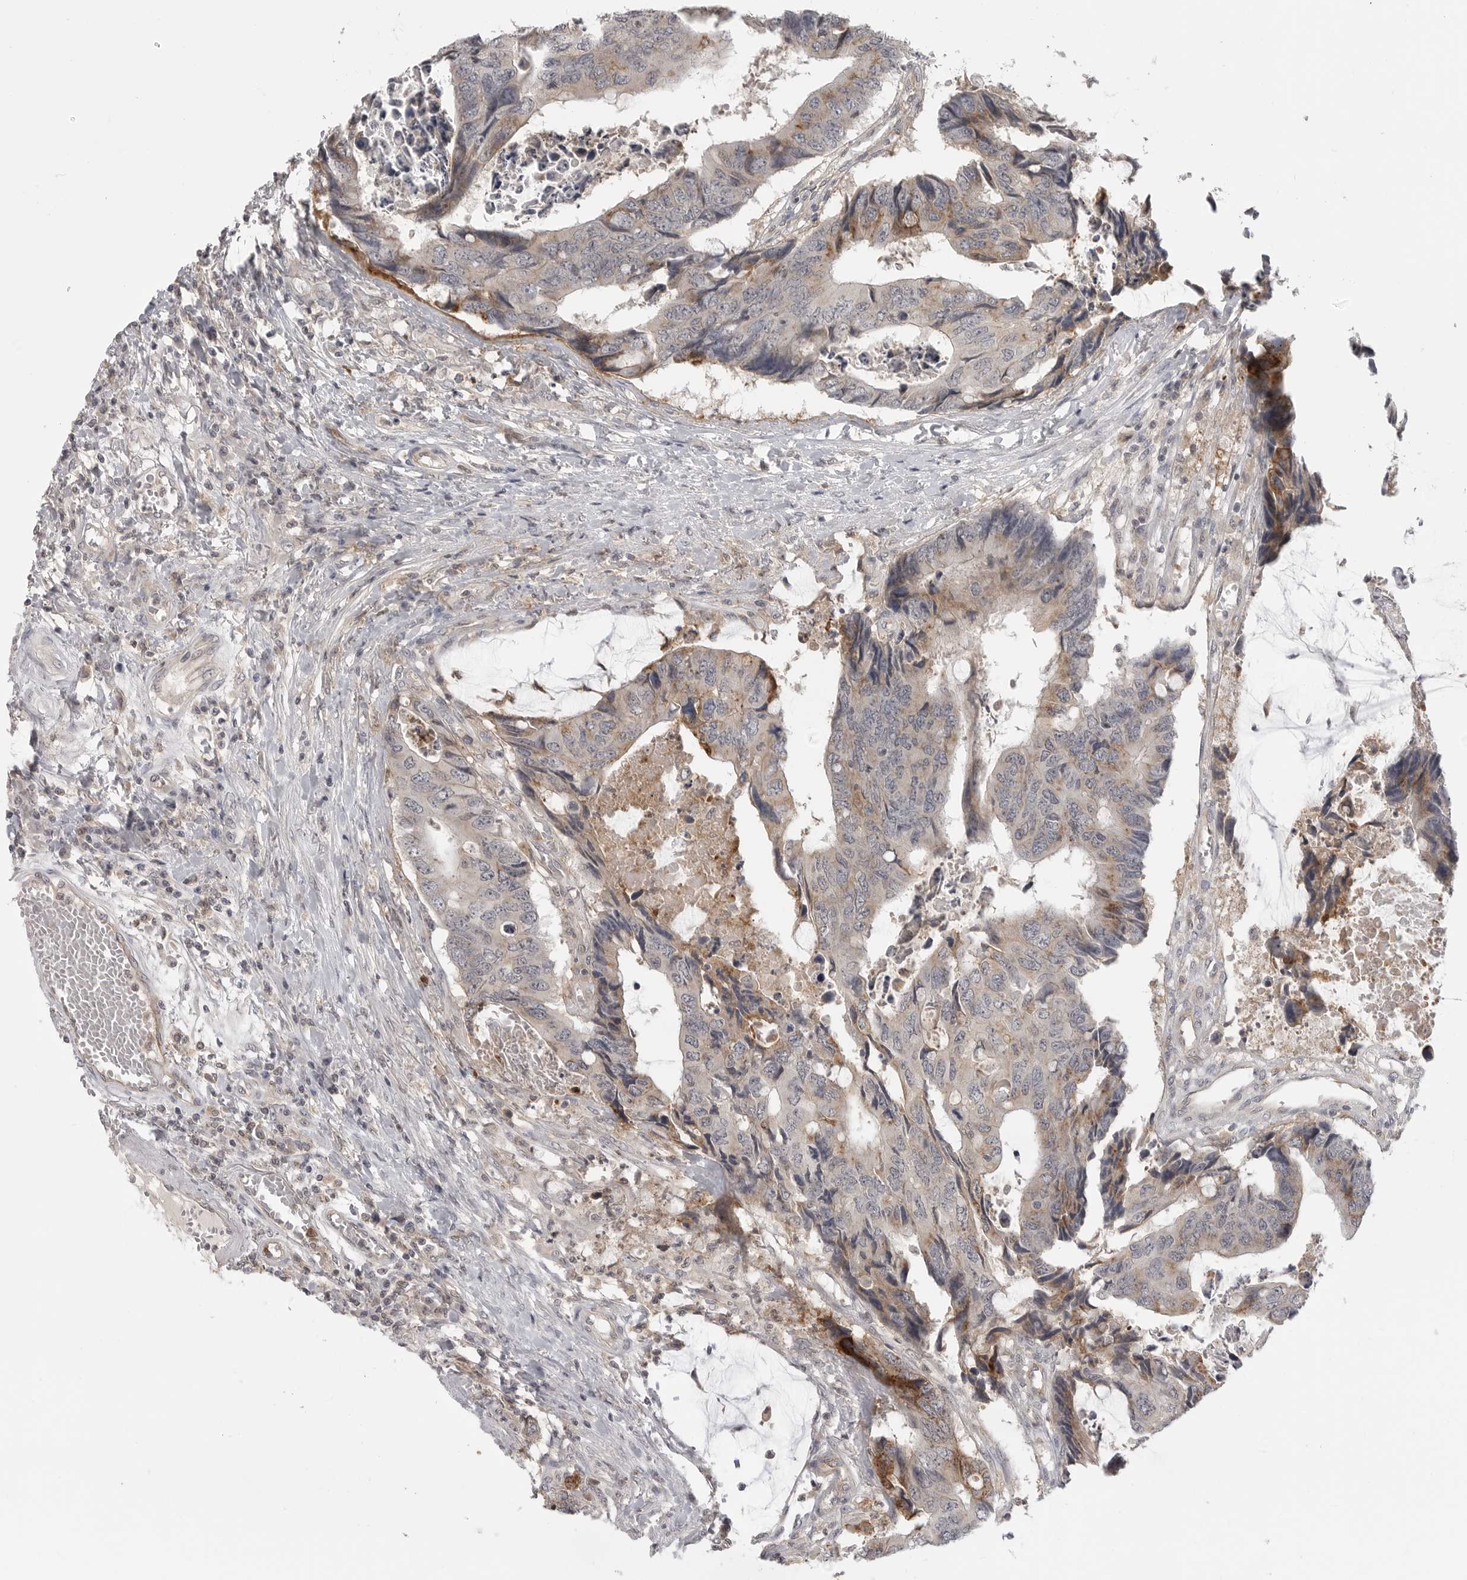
{"staining": {"intensity": "moderate", "quantity": "<25%", "location": "cytoplasmic/membranous"}, "tissue": "colorectal cancer", "cell_type": "Tumor cells", "image_type": "cancer", "snomed": [{"axis": "morphology", "description": "Adenocarcinoma, NOS"}, {"axis": "topography", "description": "Rectum"}], "caption": "This is a histology image of IHC staining of colorectal cancer, which shows moderate positivity in the cytoplasmic/membranous of tumor cells.", "gene": "IFNGR1", "patient": {"sex": "male", "age": 84}}